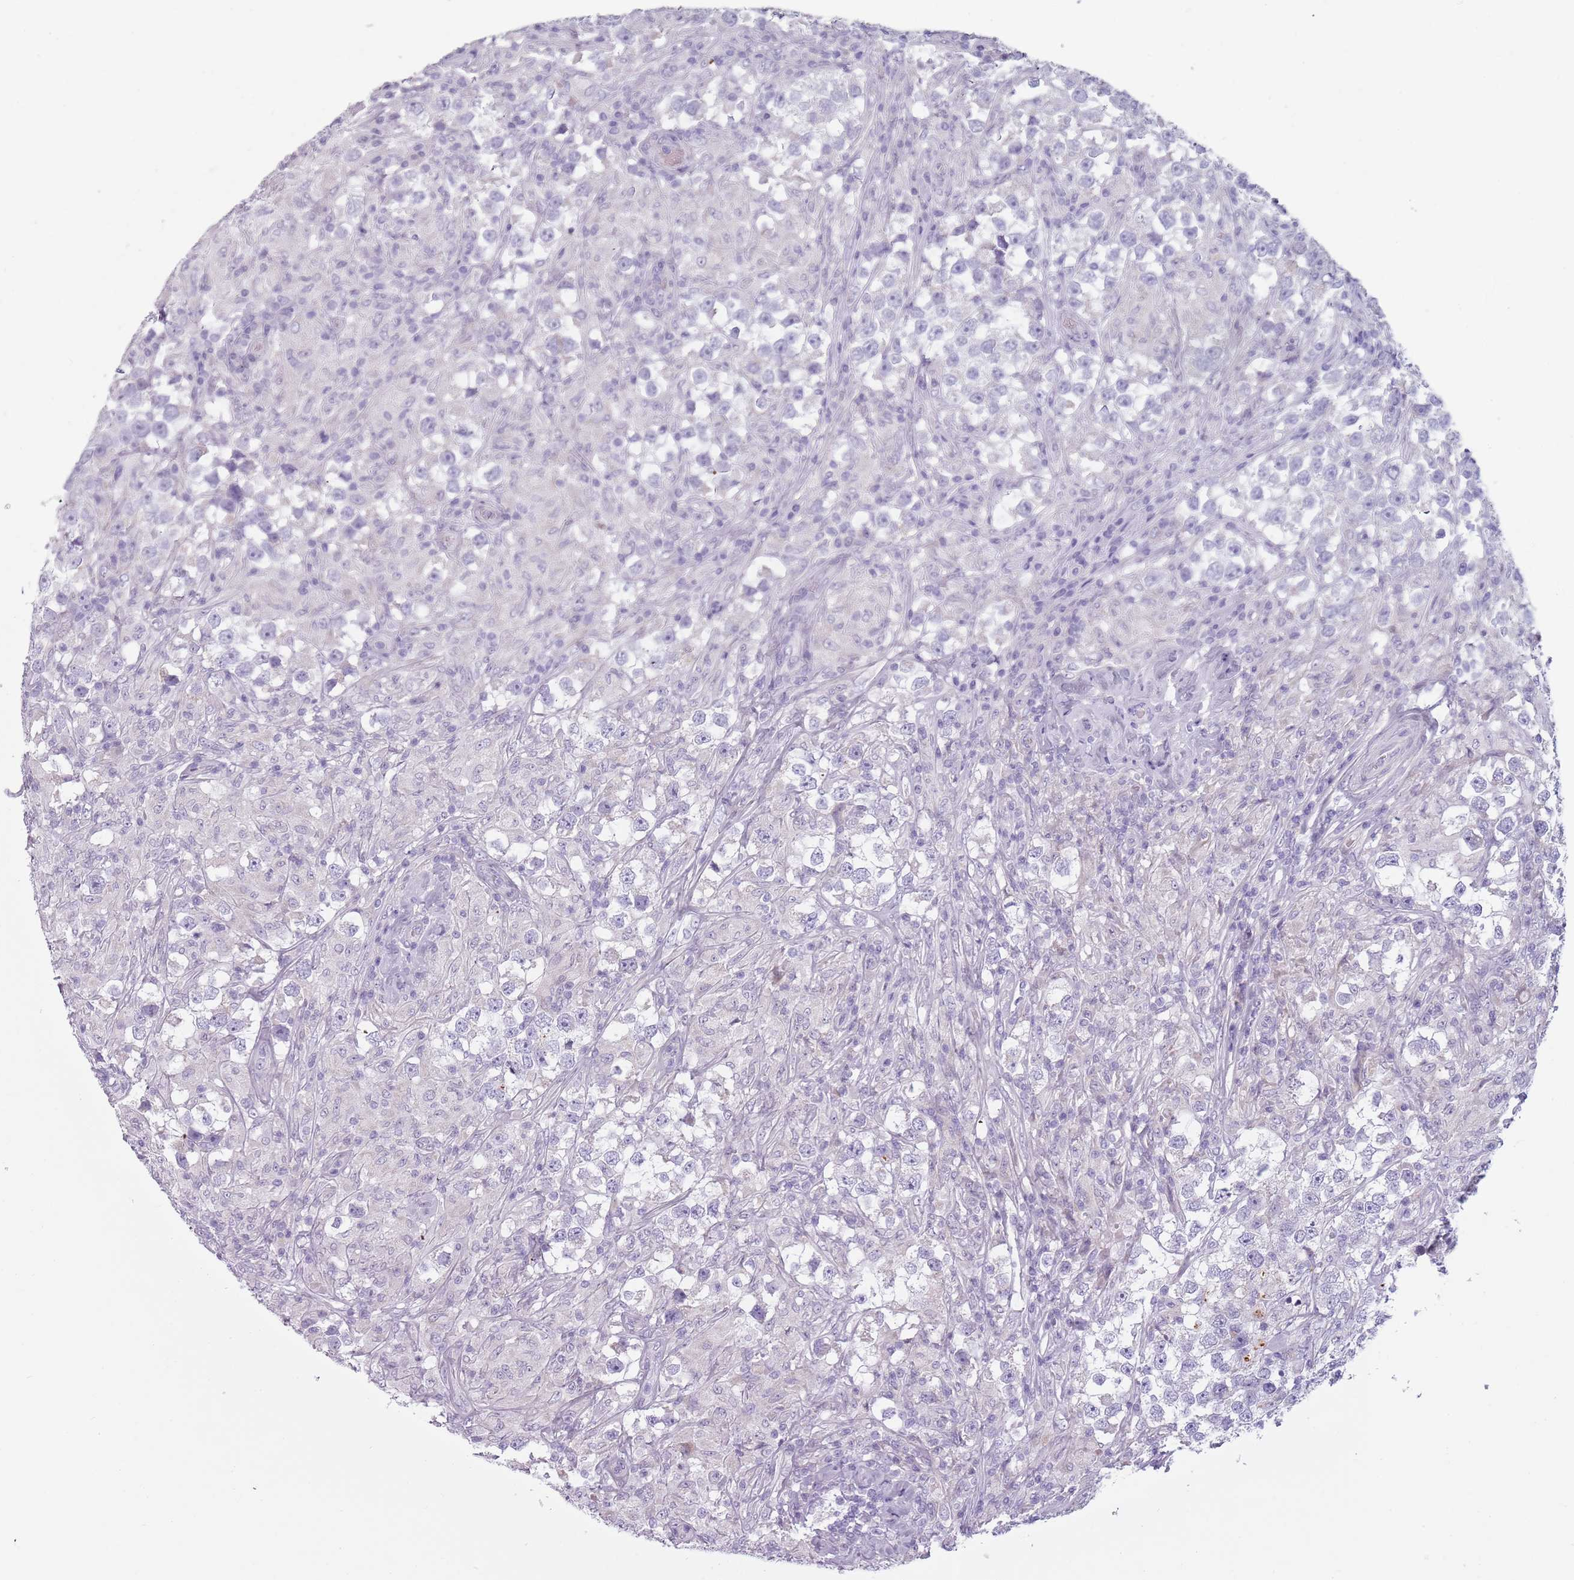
{"staining": {"intensity": "negative", "quantity": "none", "location": "none"}, "tissue": "testis cancer", "cell_type": "Tumor cells", "image_type": "cancer", "snomed": [{"axis": "morphology", "description": "Seminoma, NOS"}, {"axis": "topography", "description": "Testis"}], "caption": "Human testis cancer stained for a protein using immunohistochemistry displays no expression in tumor cells.", "gene": "MEGF8", "patient": {"sex": "male", "age": 46}}